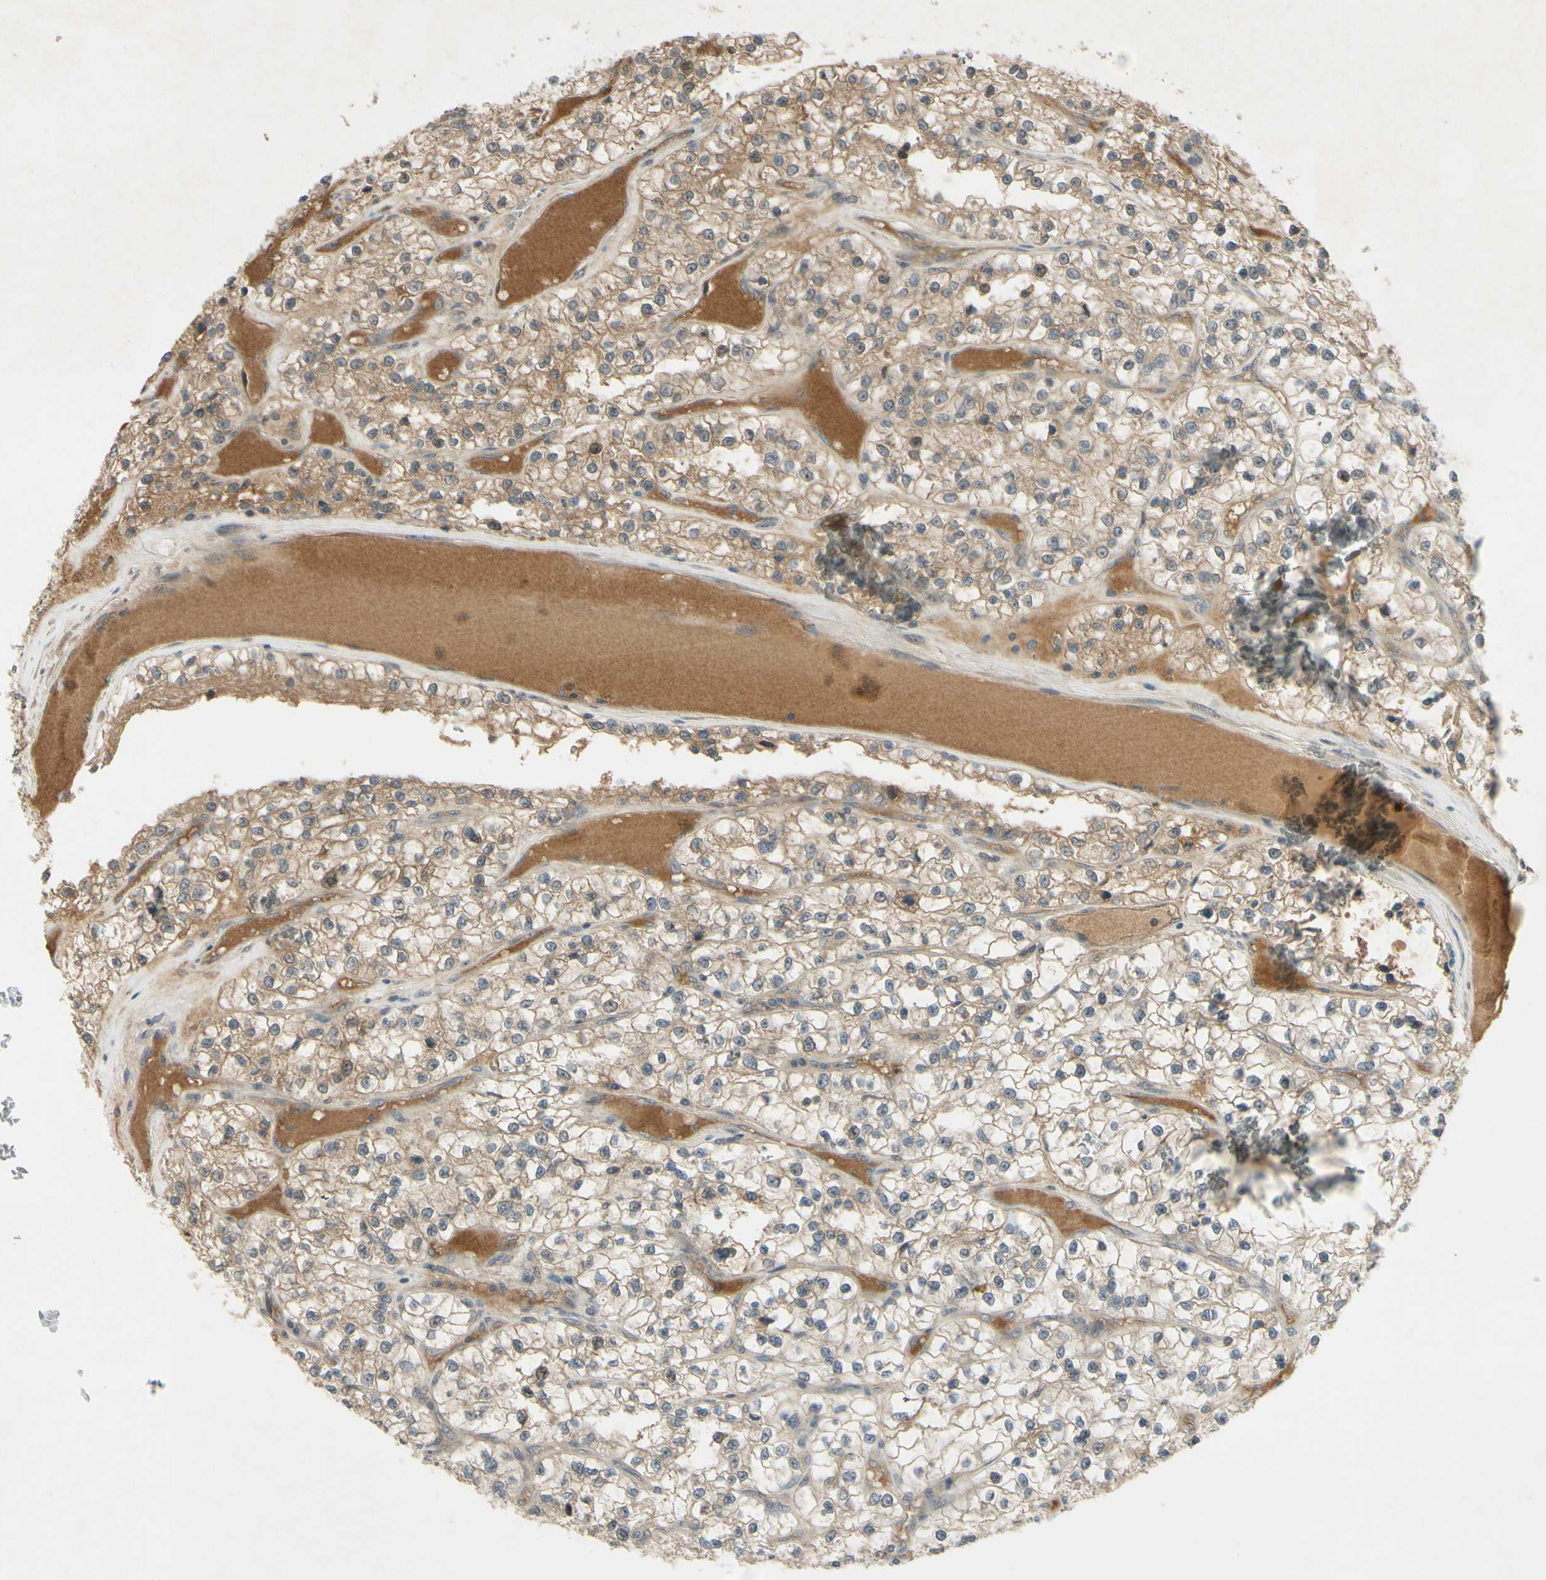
{"staining": {"intensity": "weak", "quantity": "25%-75%", "location": "cytoplasmic/membranous"}, "tissue": "renal cancer", "cell_type": "Tumor cells", "image_type": "cancer", "snomed": [{"axis": "morphology", "description": "Adenocarcinoma, NOS"}, {"axis": "topography", "description": "Kidney"}], "caption": "Tumor cells reveal low levels of weak cytoplasmic/membranous expression in approximately 25%-75% of cells in human adenocarcinoma (renal). (DAB IHC with brightfield microscopy, high magnification).", "gene": "RAD18", "patient": {"sex": "female", "age": 57}}